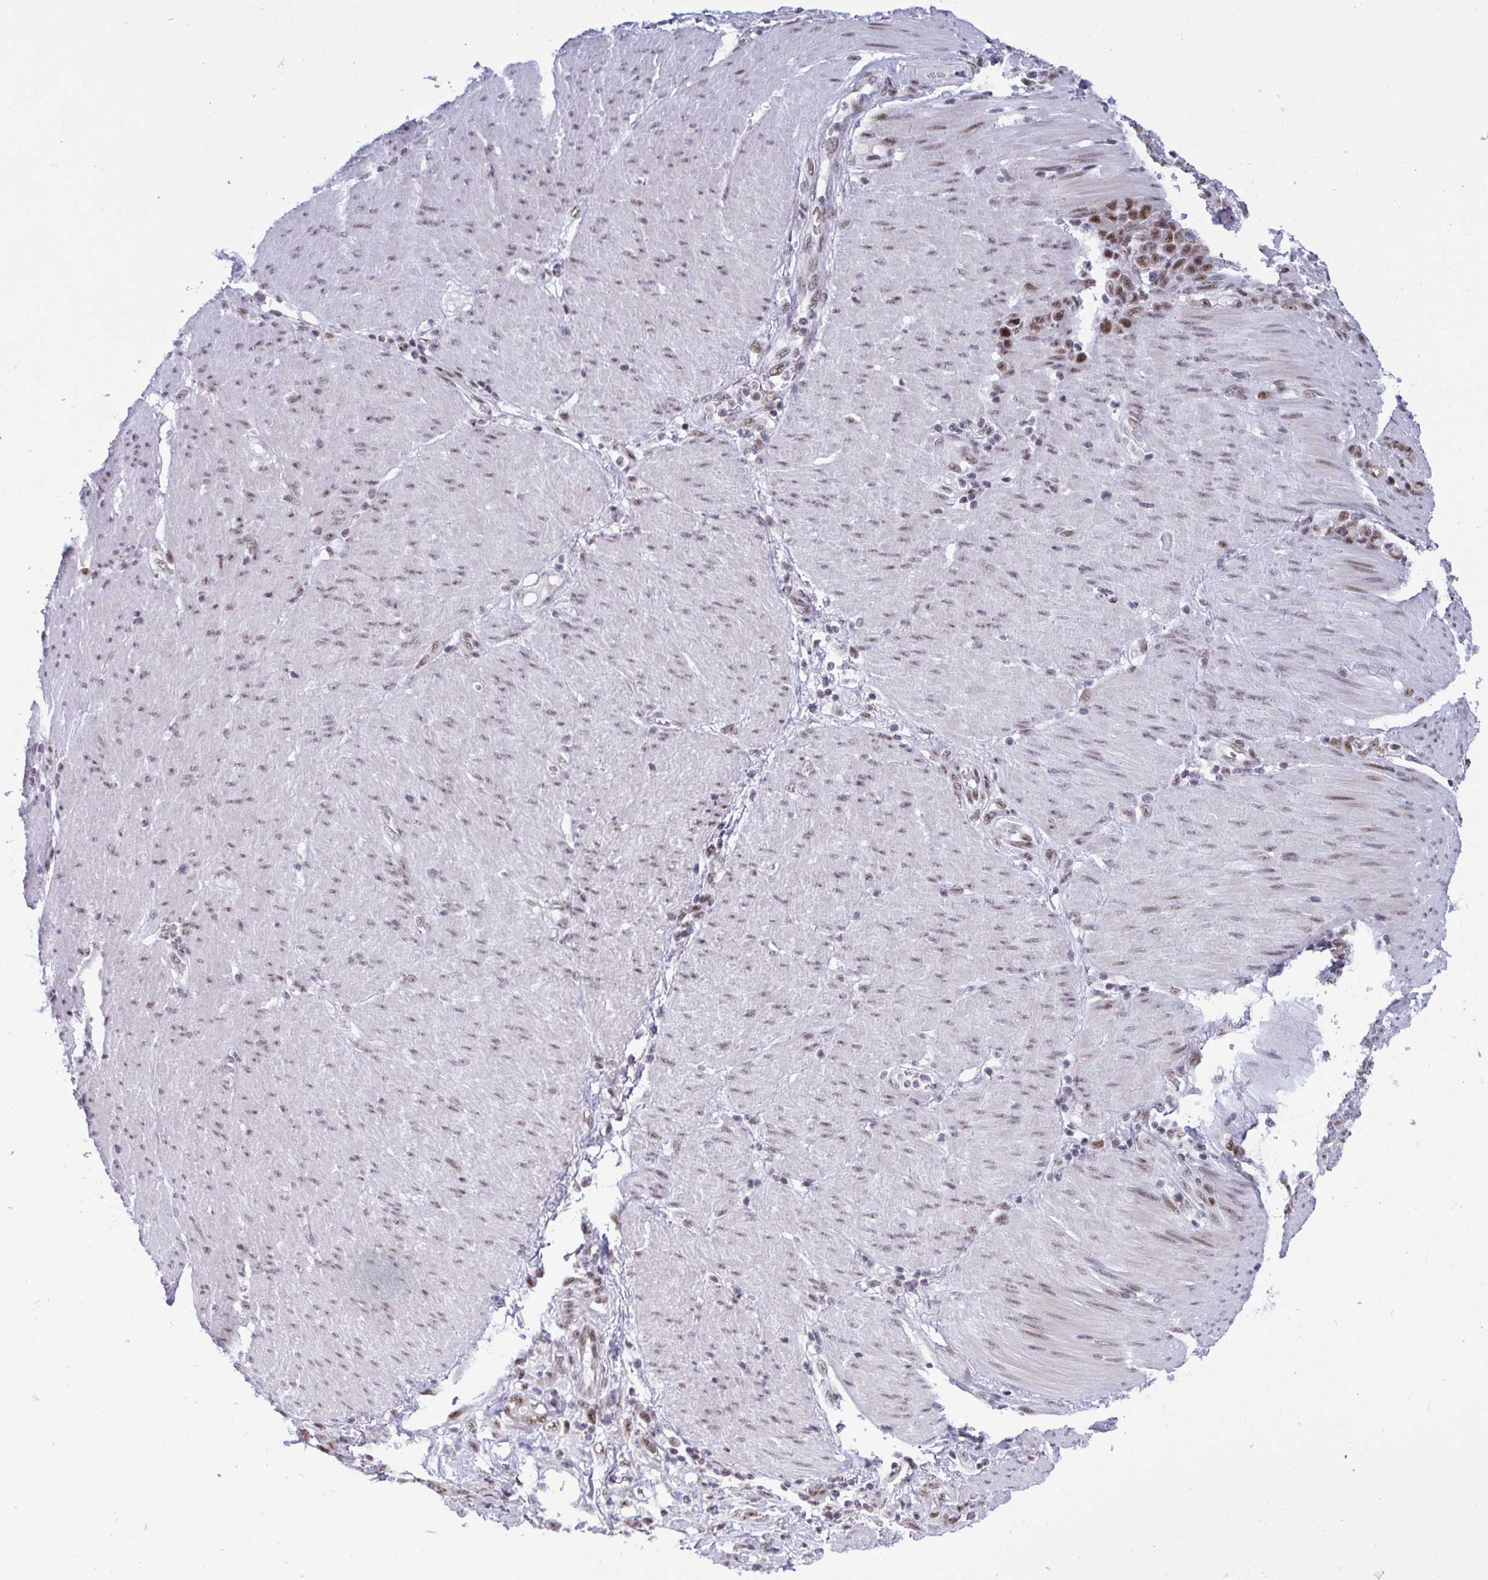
{"staining": {"intensity": "moderate", "quantity": ">75%", "location": "nuclear"}, "tissue": "stomach cancer", "cell_type": "Tumor cells", "image_type": "cancer", "snomed": [{"axis": "morphology", "description": "Adenocarcinoma, NOS"}, {"axis": "topography", "description": "Stomach"}], "caption": "Stomach adenocarcinoma tissue displays moderate nuclear expression in about >75% of tumor cells", "gene": "WBP11", "patient": {"sex": "female", "age": 79}}